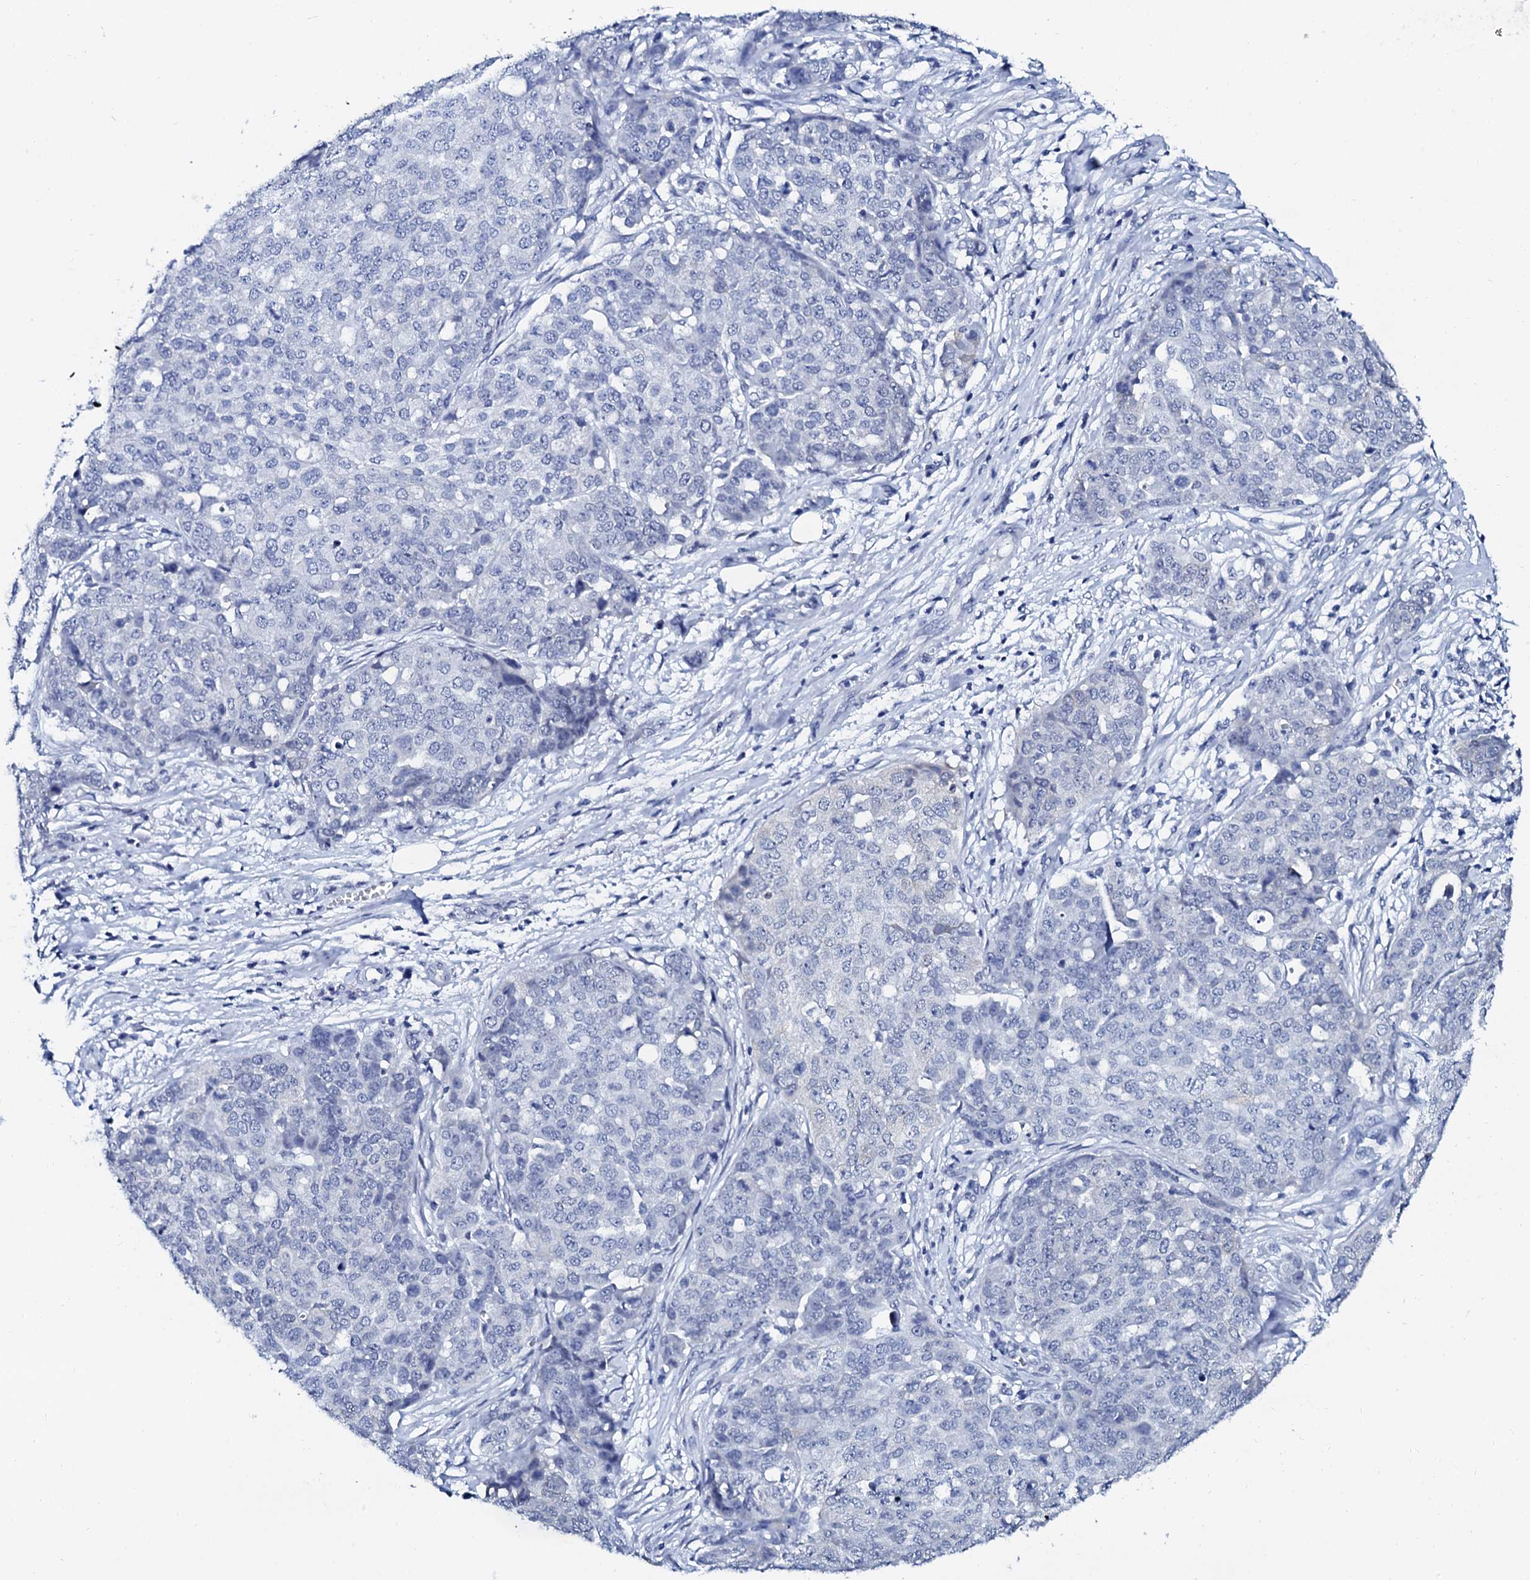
{"staining": {"intensity": "negative", "quantity": "none", "location": "none"}, "tissue": "ovarian cancer", "cell_type": "Tumor cells", "image_type": "cancer", "snomed": [{"axis": "morphology", "description": "Cystadenocarcinoma, serous, NOS"}, {"axis": "topography", "description": "Soft tissue"}, {"axis": "topography", "description": "Ovary"}], "caption": "Tumor cells are negative for protein expression in human serous cystadenocarcinoma (ovarian).", "gene": "SPATA19", "patient": {"sex": "female", "age": 57}}